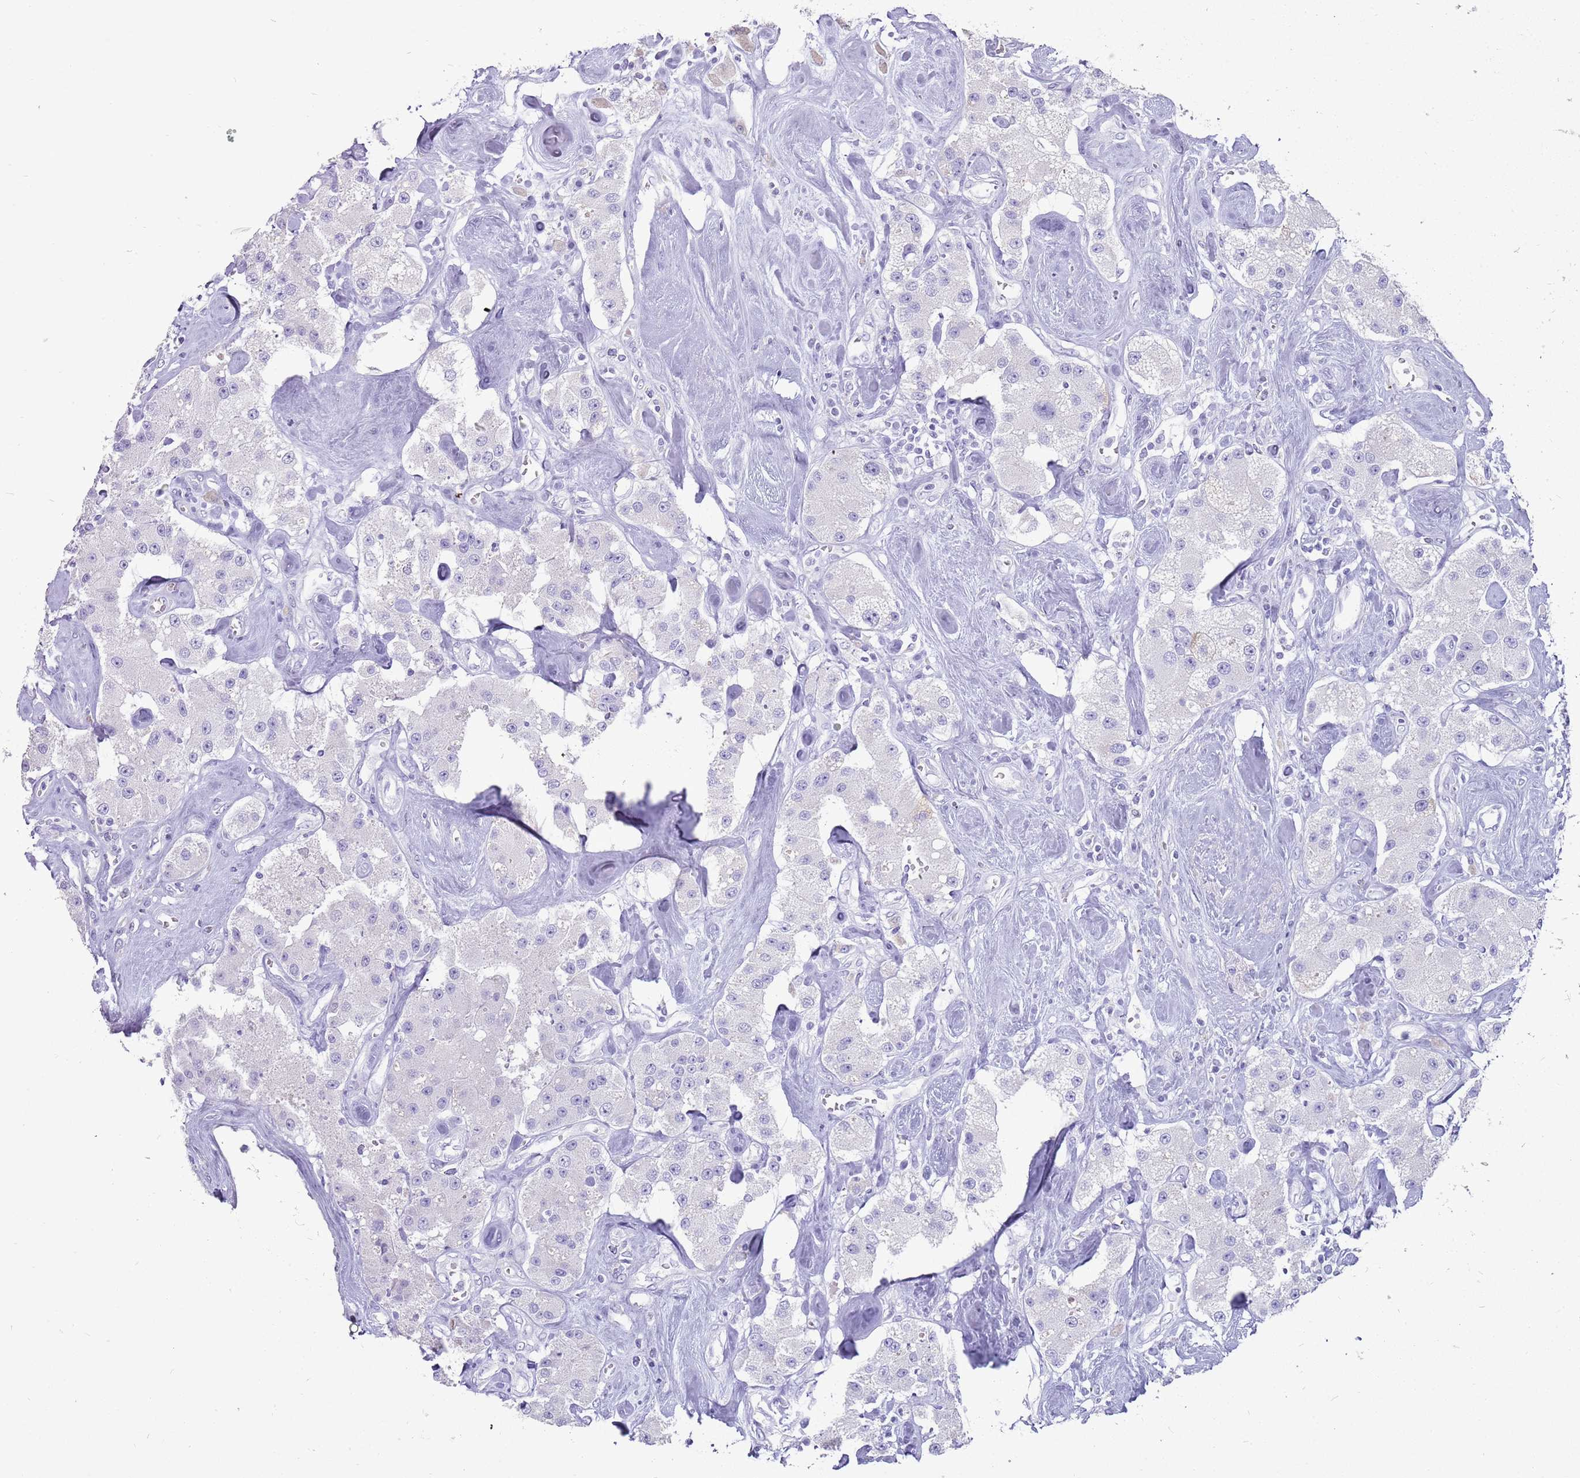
{"staining": {"intensity": "negative", "quantity": "none", "location": "none"}, "tissue": "carcinoid", "cell_type": "Tumor cells", "image_type": "cancer", "snomed": [{"axis": "morphology", "description": "Carcinoid, malignant, NOS"}, {"axis": "topography", "description": "Pancreas"}], "caption": "Micrograph shows no protein positivity in tumor cells of carcinoid (malignant) tissue.", "gene": "NBPF3", "patient": {"sex": "male", "age": 41}}